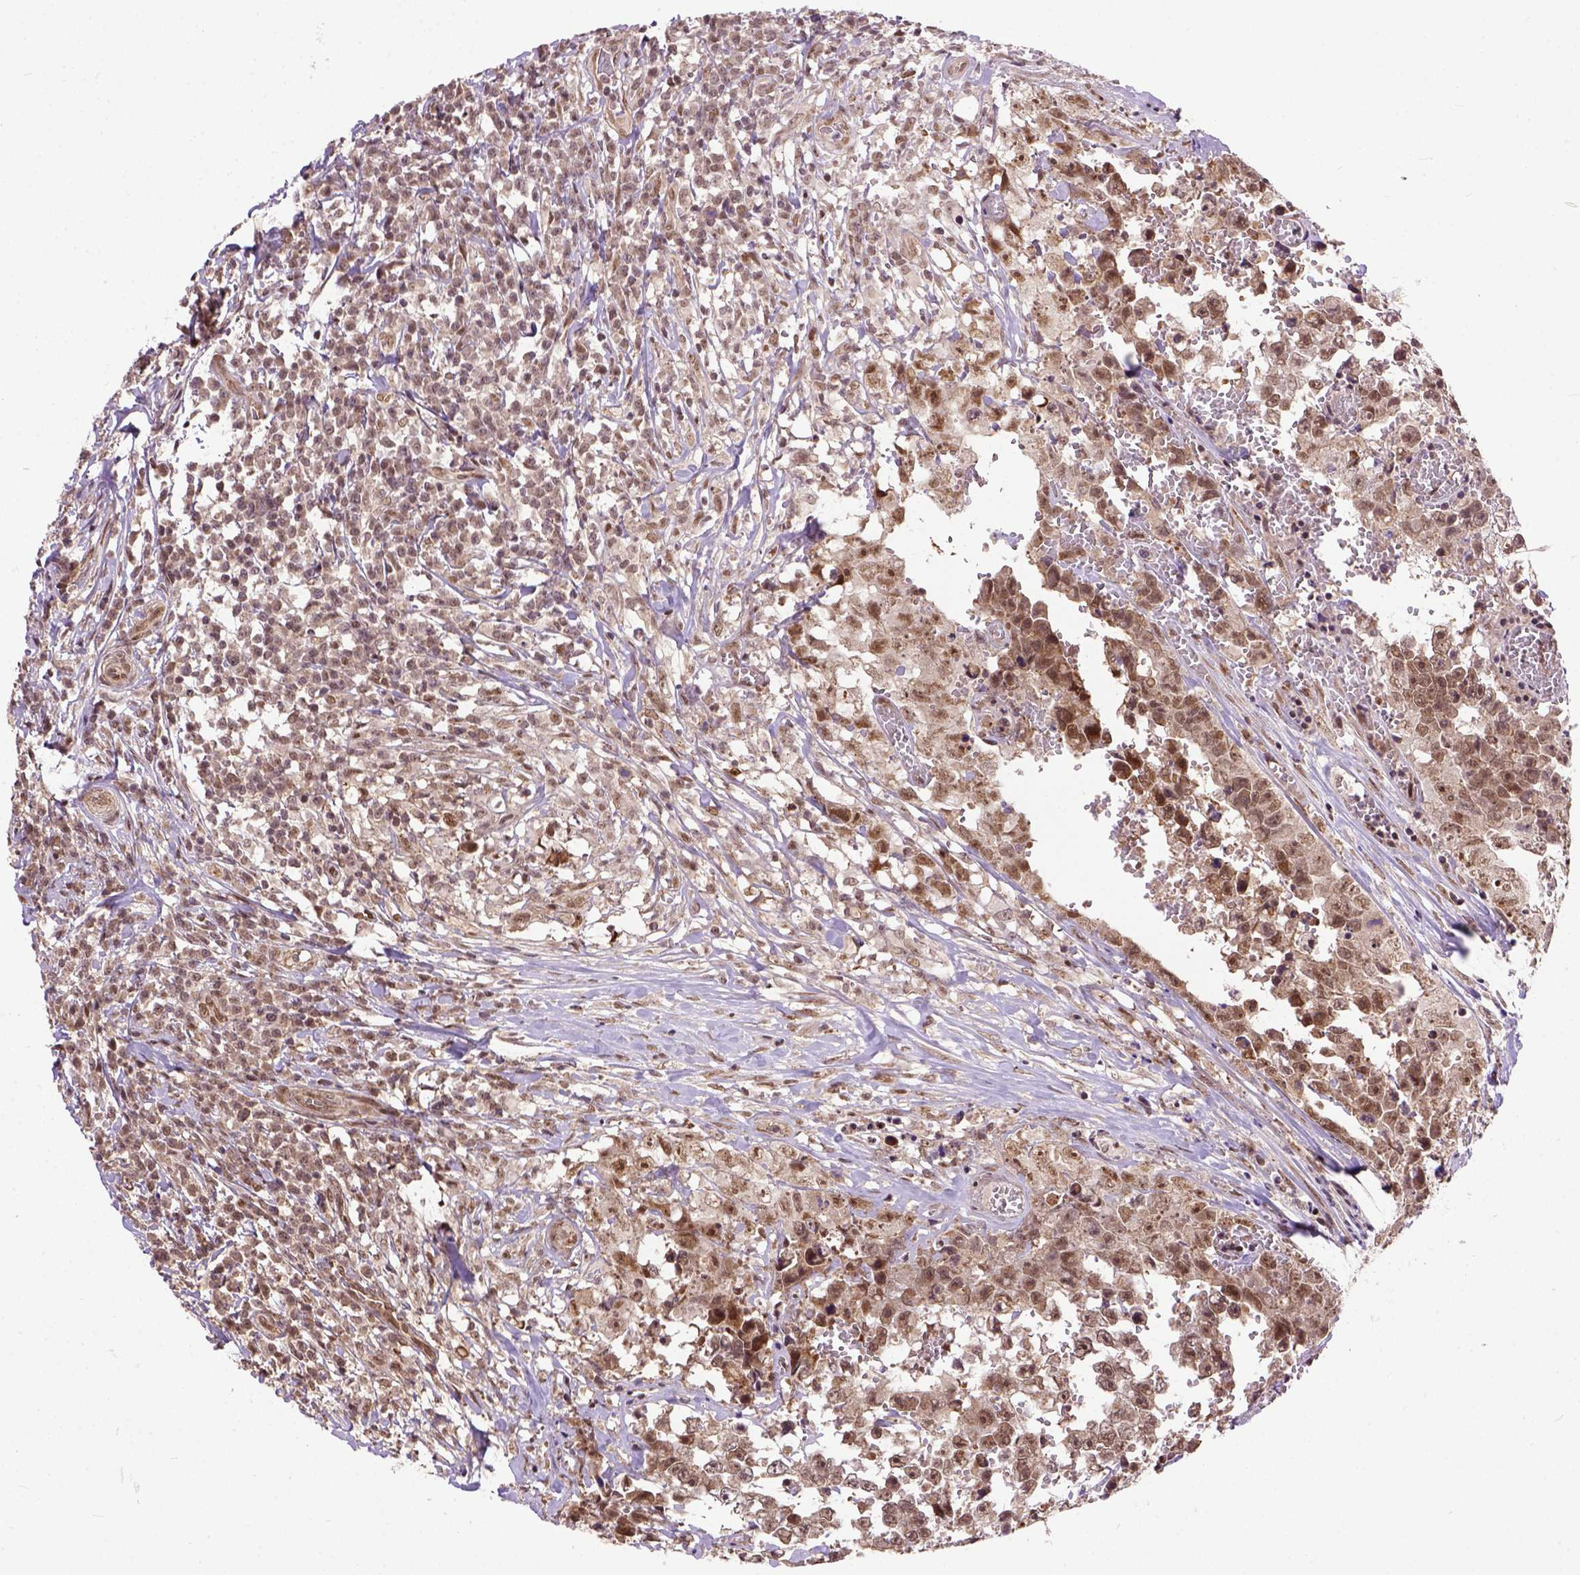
{"staining": {"intensity": "moderate", "quantity": ">75%", "location": "nuclear"}, "tissue": "testis cancer", "cell_type": "Tumor cells", "image_type": "cancer", "snomed": [{"axis": "morphology", "description": "Carcinoma, Embryonal, NOS"}, {"axis": "topography", "description": "Testis"}], "caption": "Moderate nuclear expression is present in approximately >75% of tumor cells in embryonal carcinoma (testis). Ihc stains the protein of interest in brown and the nuclei are stained blue.", "gene": "ZNF630", "patient": {"sex": "male", "age": 36}}